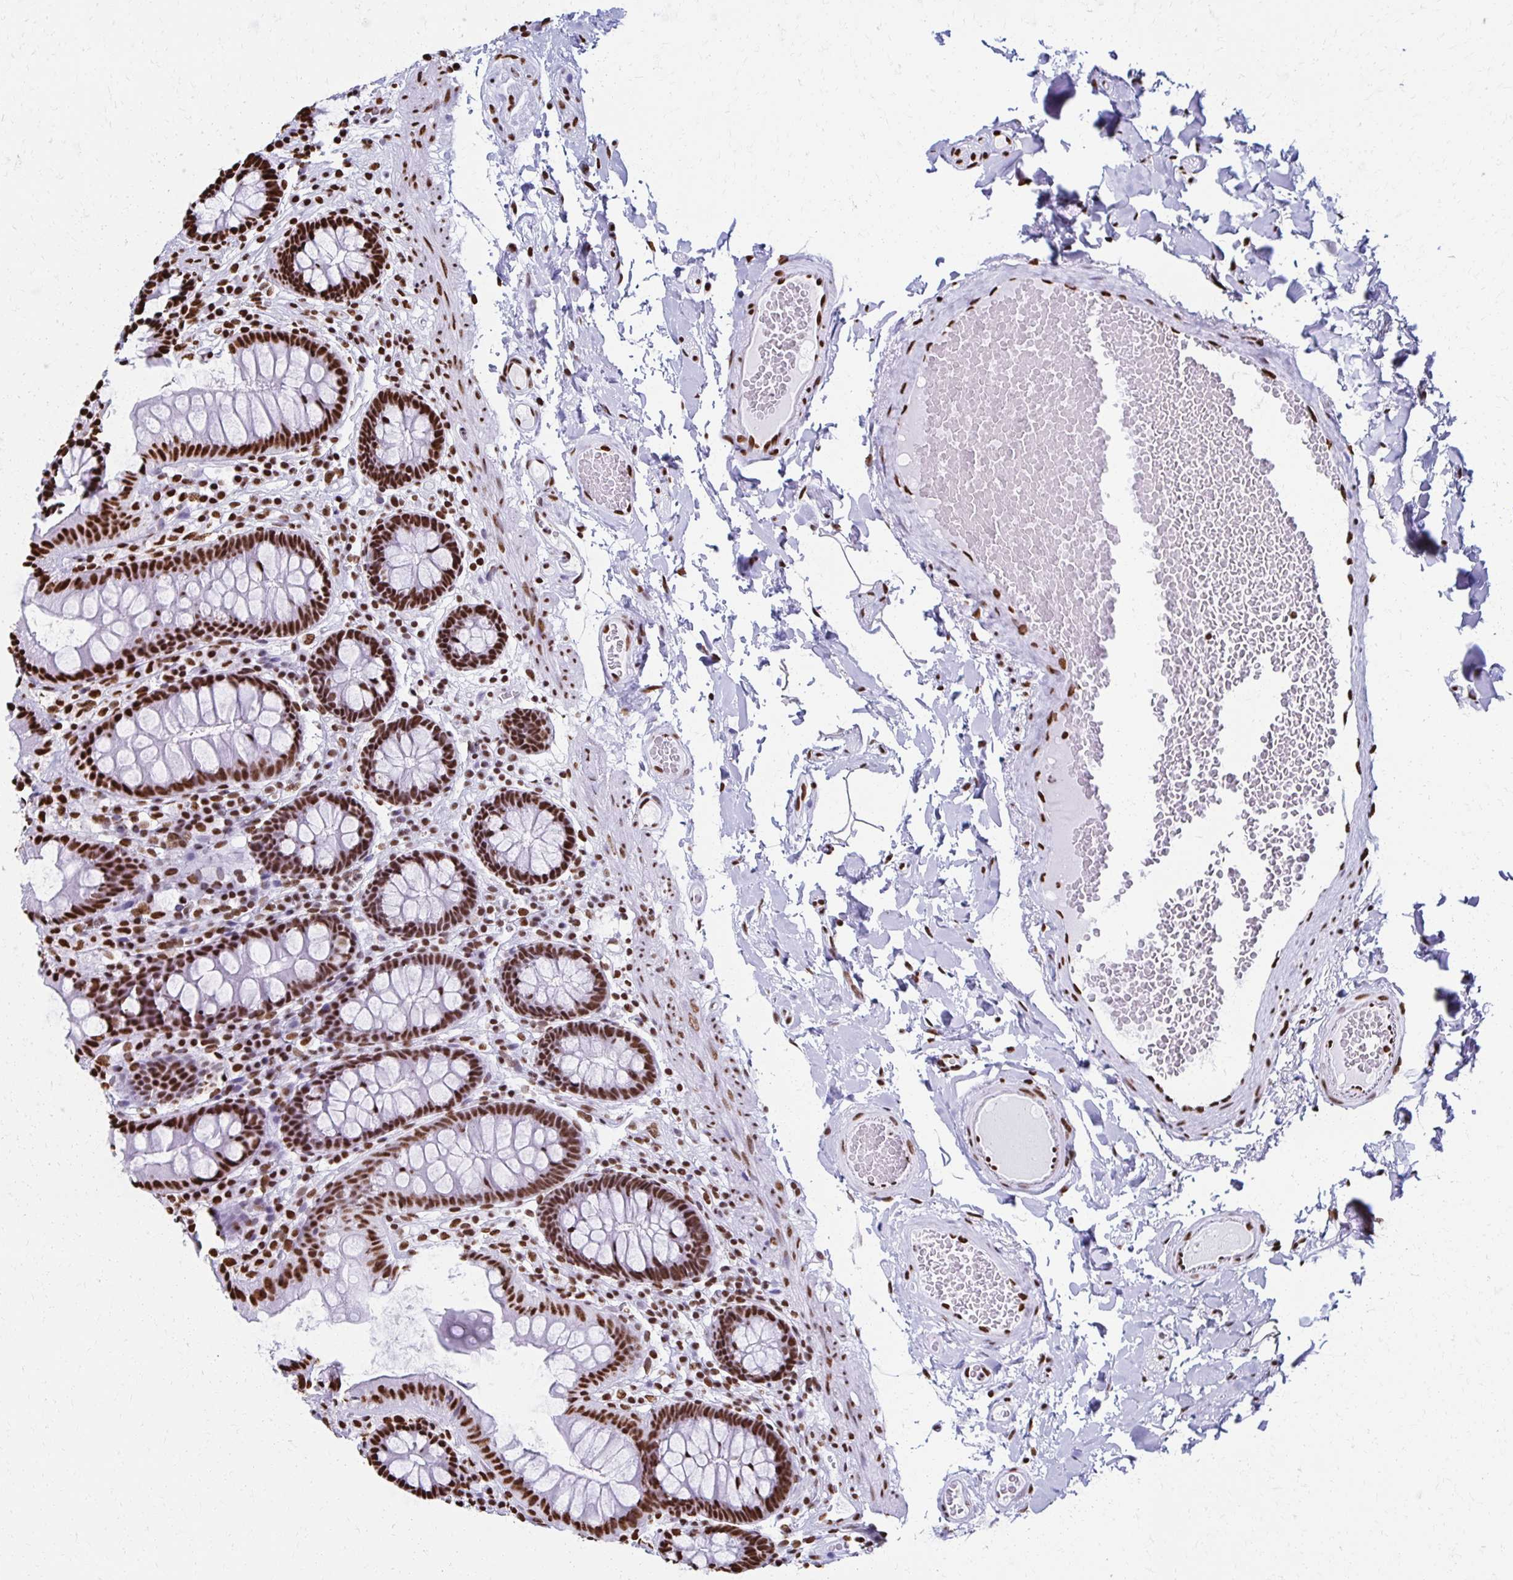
{"staining": {"intensity": "moderate", "quantity": ">75%", "location": "nuclear"}, "tissue": "colon", "cell_type": "Endothelial cells", "image_type": "normal", "snomed": [{"axis": "morphology", "description": "Normal tissue, NOS"}, {"axis": "topography", "description": "Colon"}], "caption": "This histopathology image exhibits immunohistochemistry staining of normal human colon, with medium moderate nuclear staining in approximately >75% of endothelial cells.", "gene": "NONO", "patient": {"sex": "male", "age": 84}}